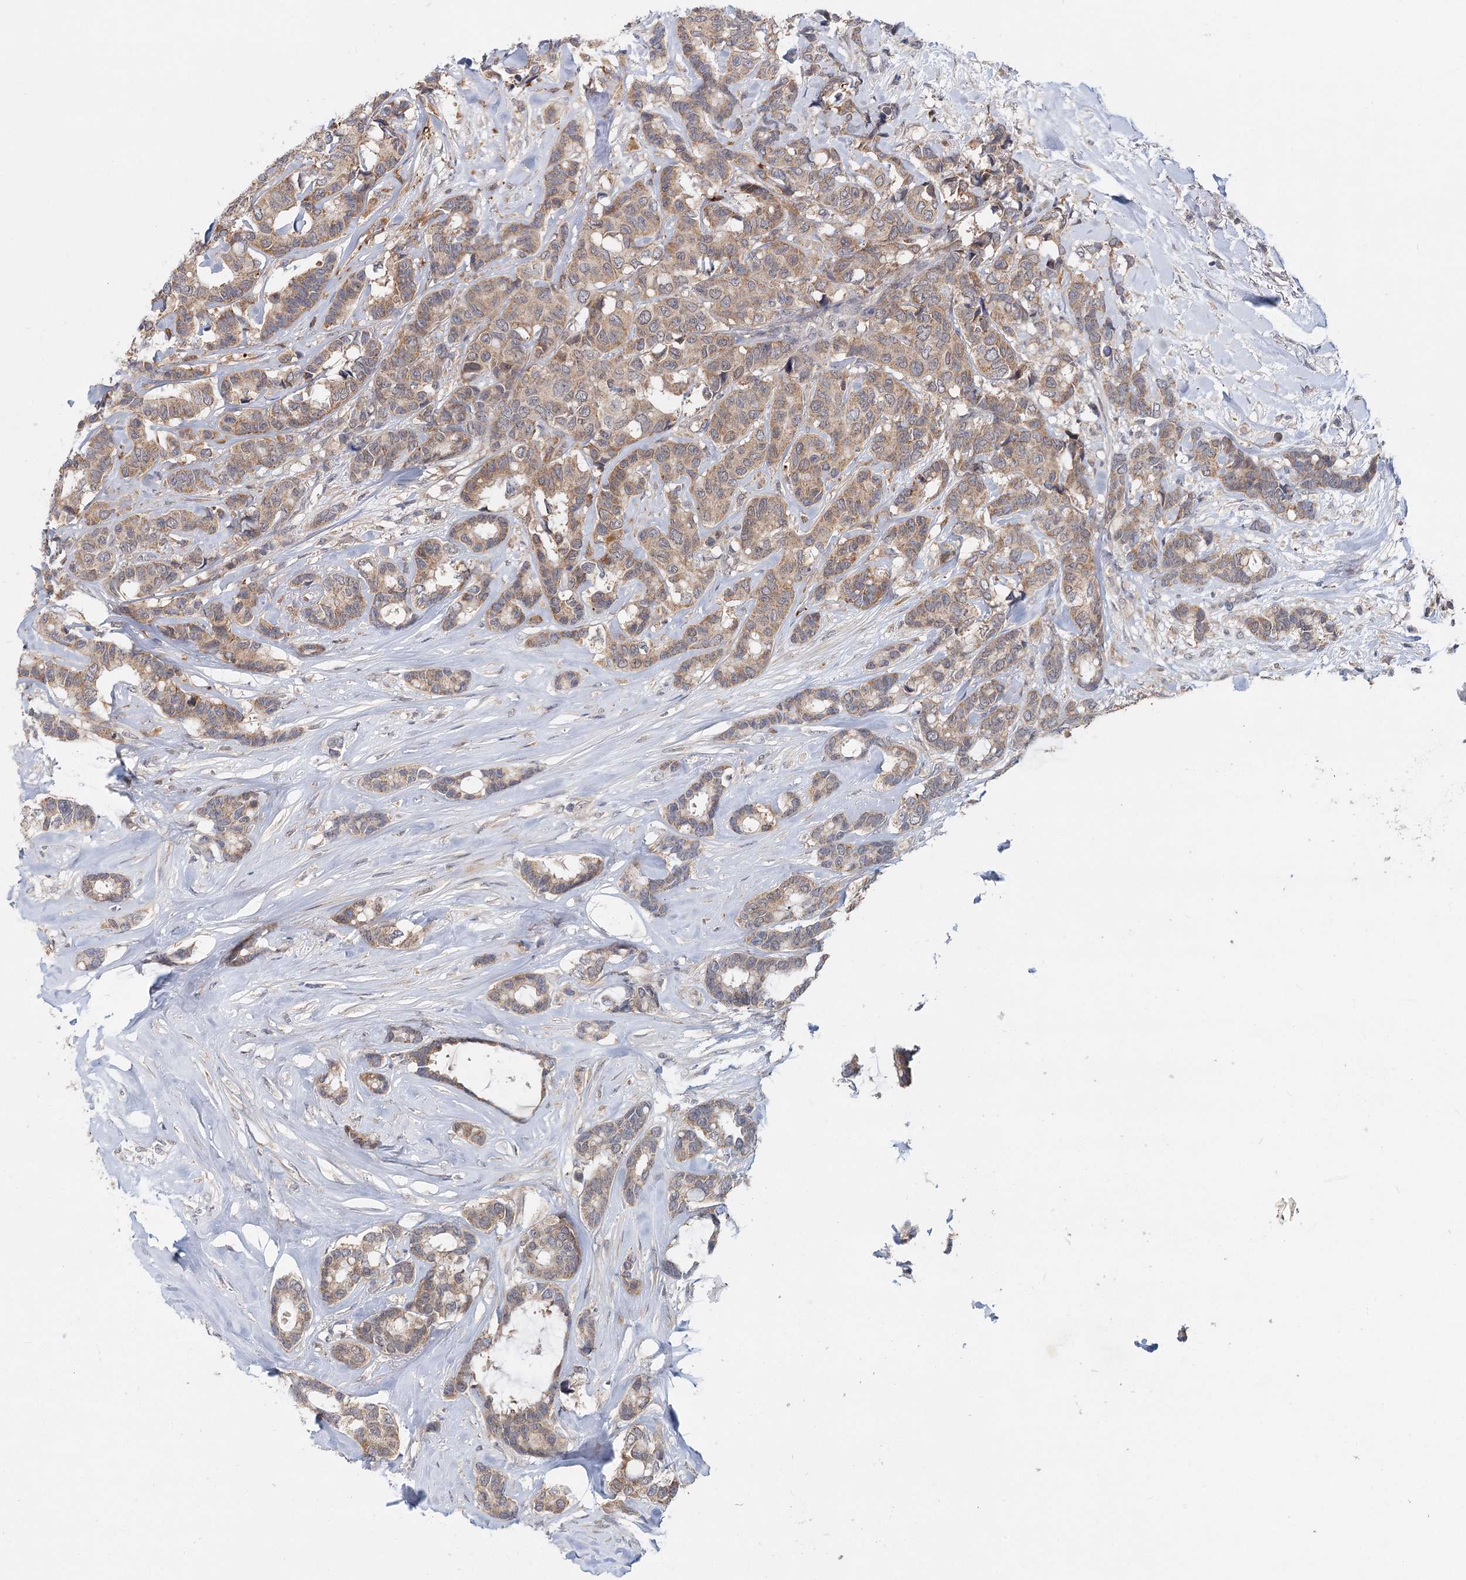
{"staining": {"intensity": "moderate", "quantity": ">75%", "location": "cytoplasmic/membranous"}, "tissue": "breast cancer", "cell_type": "Tumor cells", "image_type": "cancer", "snomed": [{"axis": "morphology", "description": "Duct carcinoma"}, {"axis": "topography", "description": "Breast"}], "caption": "This photomicrograph displays intraductal carcinoma (breast) stained with IHC to label a protein in brown. The cytoplasmic/membranous of tumor cells show moderate positivity for the protein. Nuclei are counter-stained blue.", "gene": "AP3B1", "patient": {"sex": "female", "age": 87}}